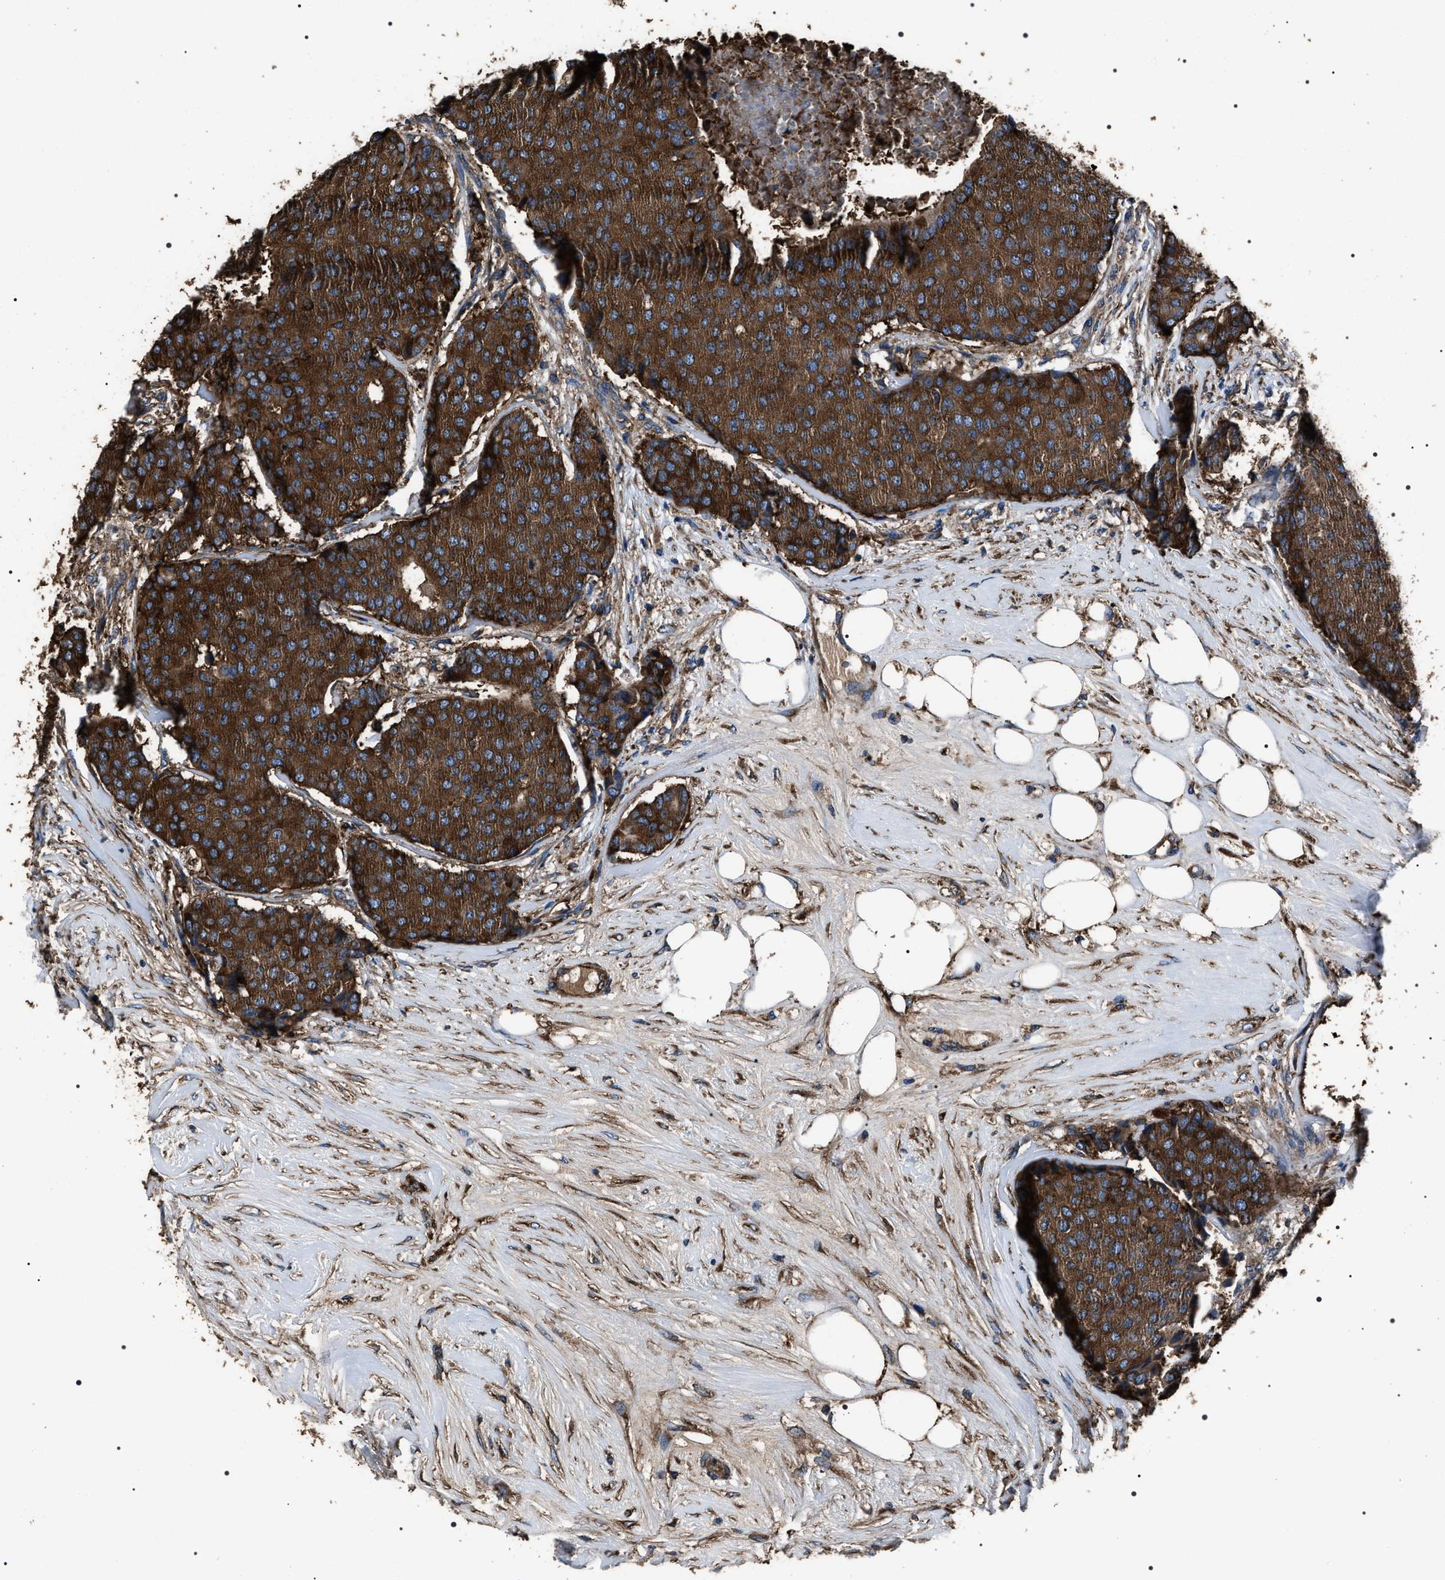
{"staining": {"intensity": "strong", "quantity": ">75%", "location": "cytoplasmic/membranous"}, "tissue": "breast cancer", "cell_type": "Tumor cells", "image_type": "cancer", "snomed": [{"axis": "morphology", "description": "Duct carcinoma"}, {"axis": "topography", "description": "Breast"}], "caption": "A histopathology image of human breast infiltrating ductal carcinoma stained for a protein displays strong cytoplasmic/membranous brown staining in tumor cells.", "gene": "HSCB", "patient": {"sex": "female", "age": 75}}